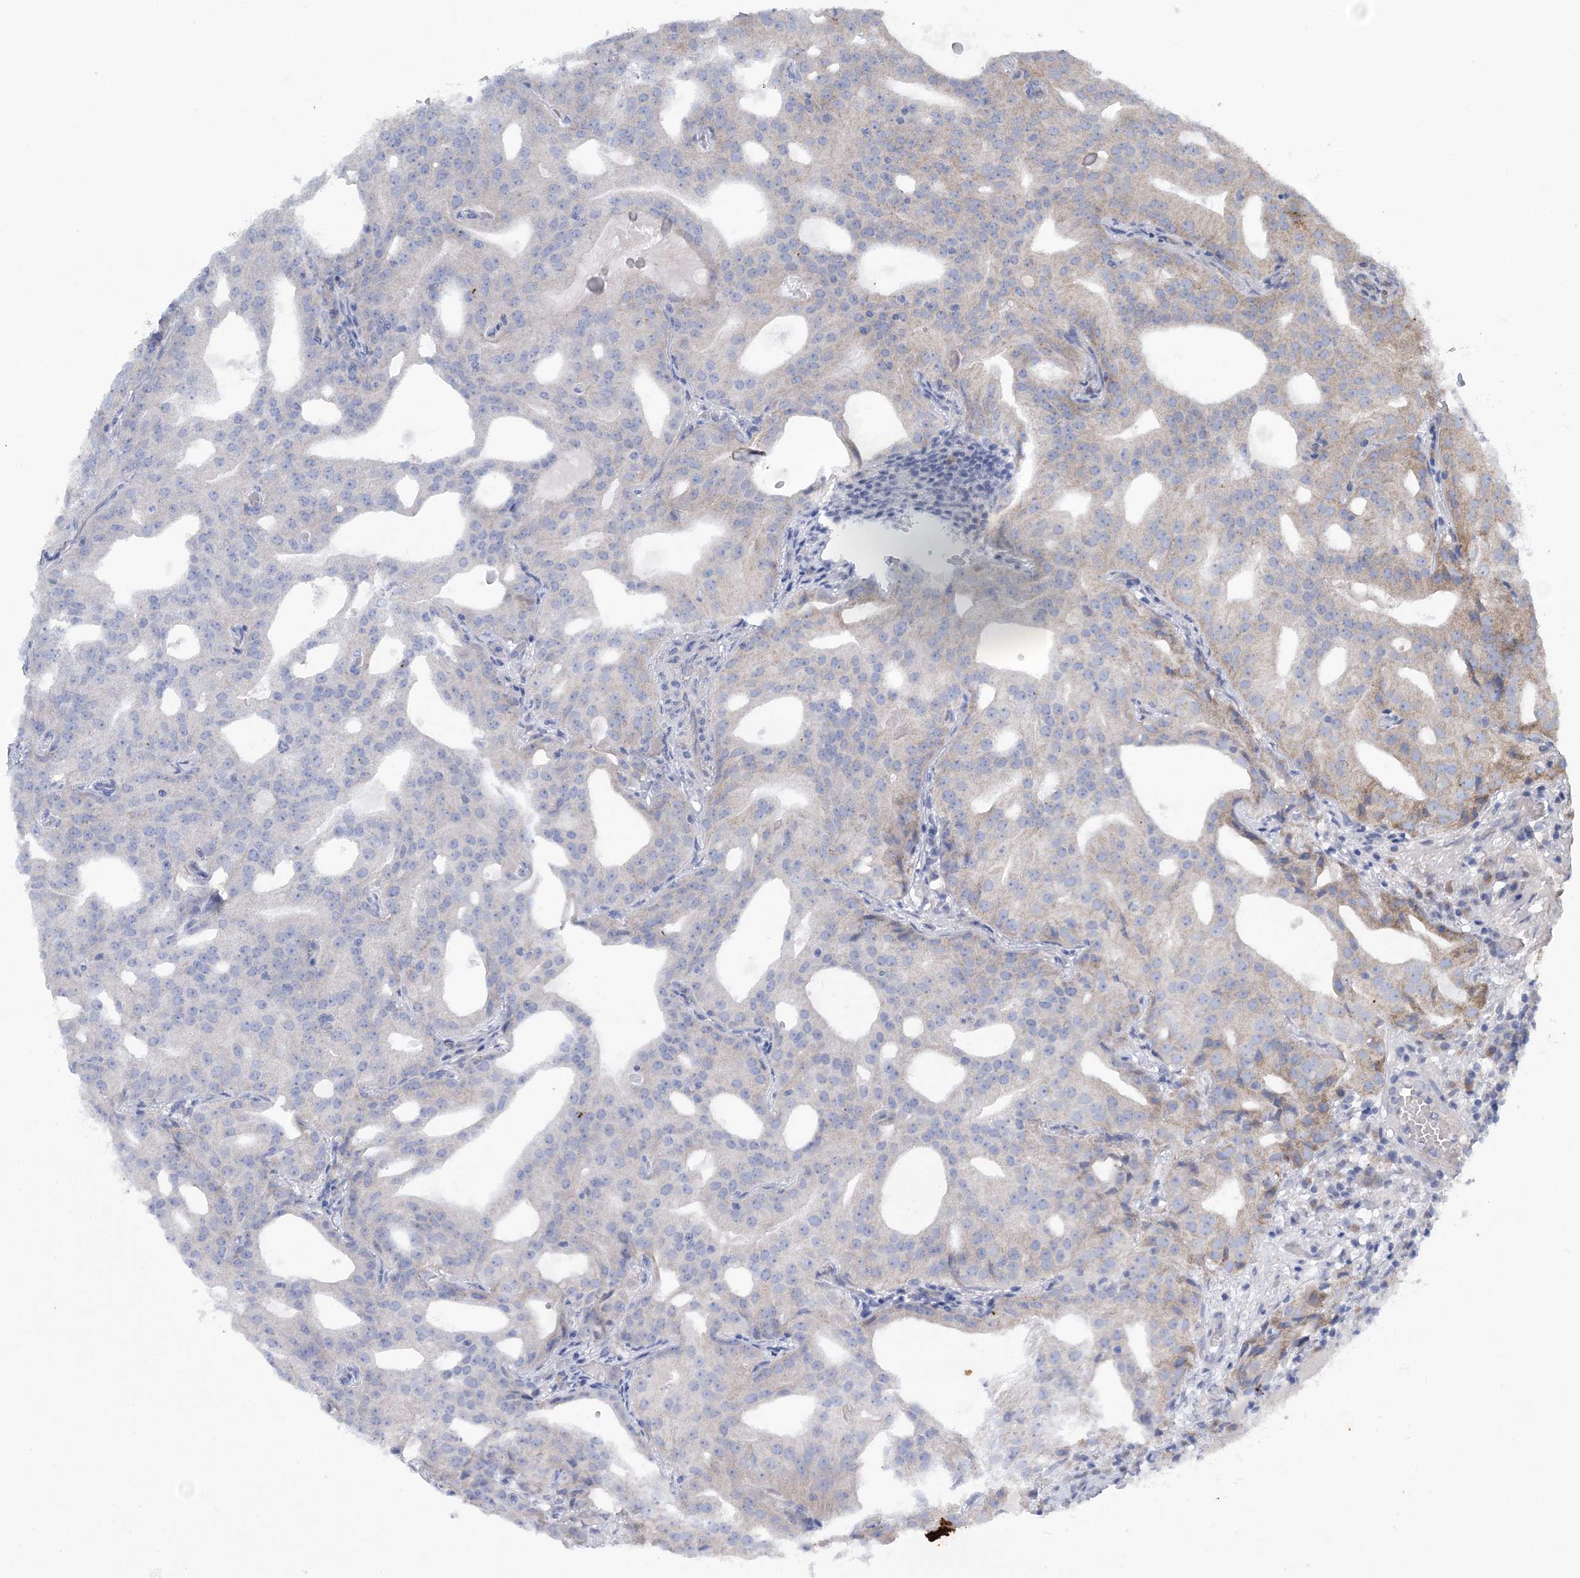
{"staining": {"intensity": "weak", "quantity": "<25%", "location": "cytoplasmic/membranous"}, "tissue": "prostate cancer", "cell_type": "Tumor cells", "image_type": "cancer", "snomed": [{"axis": "morphology", "description": "Adenocarcinoma, Medium grade"}, {"axis": "topography", "description": "Prostate"}], "caption": "Immunohistochemistry (IHC) of prostate medium-grade adenocarcinoma reveals no expression in tumor cells. (DAB (3,3'-diaminobenzidine) immunohistochemistry with hematoxylin counter stain).", "gene": "COPE", "patient": {"sex": "male", "age": 88}}